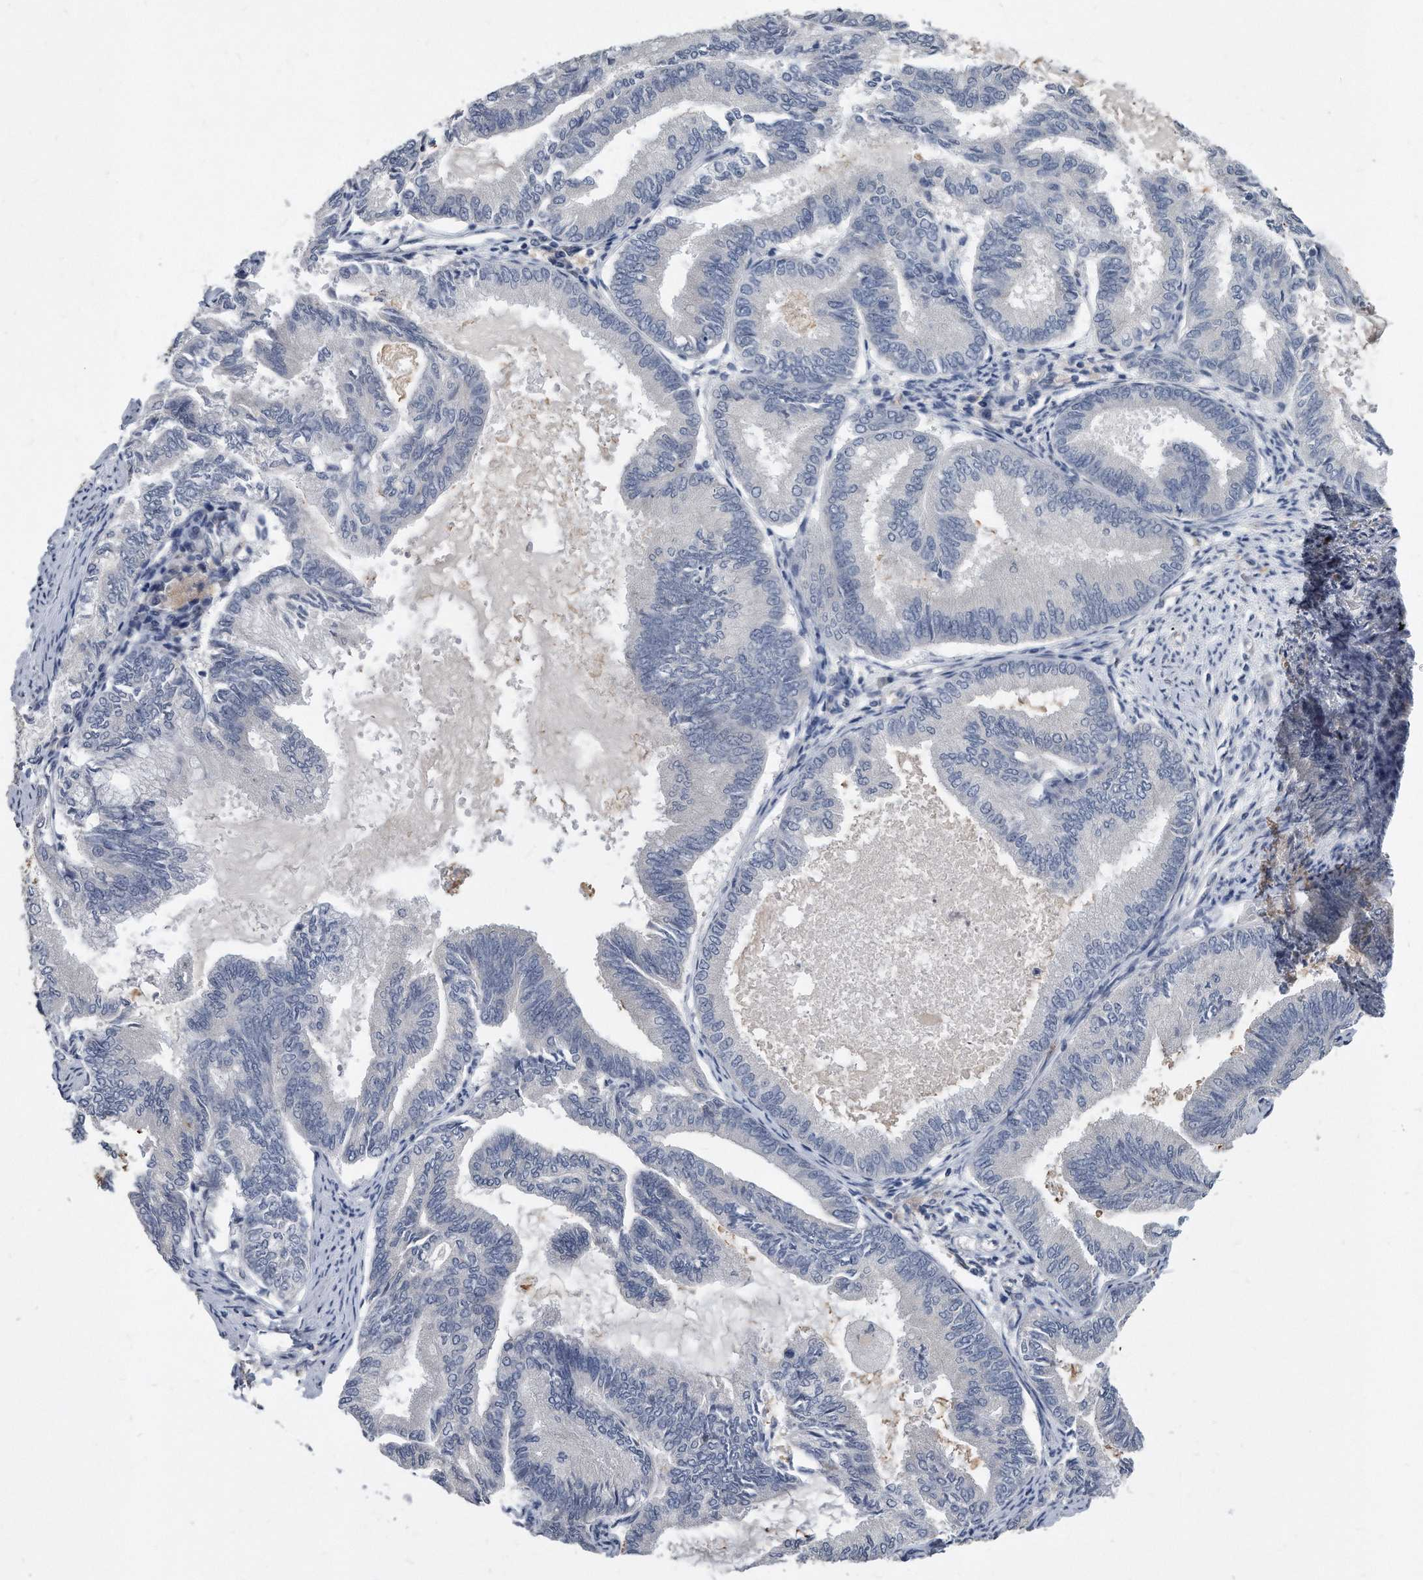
{"staining": {"intensity": "negative", "quantity": "none", "location": "none"}, "tissue": "endometrial cancer", "cell_type": "Tumor cells", "image_type": "cancer", "snomed": [{"axis": "morphology", "description": "Adenocarcinoma, NOS"}, {"axis": "topography", "description": "Endometrium"}], "caption": "Immunohistochemical staining of endometrial cancer (adenocarcinoma) exhibits no significant staining in tumor cells.", "gene": "HOMER3", "patient": {"sex": "female", "age": 86}}